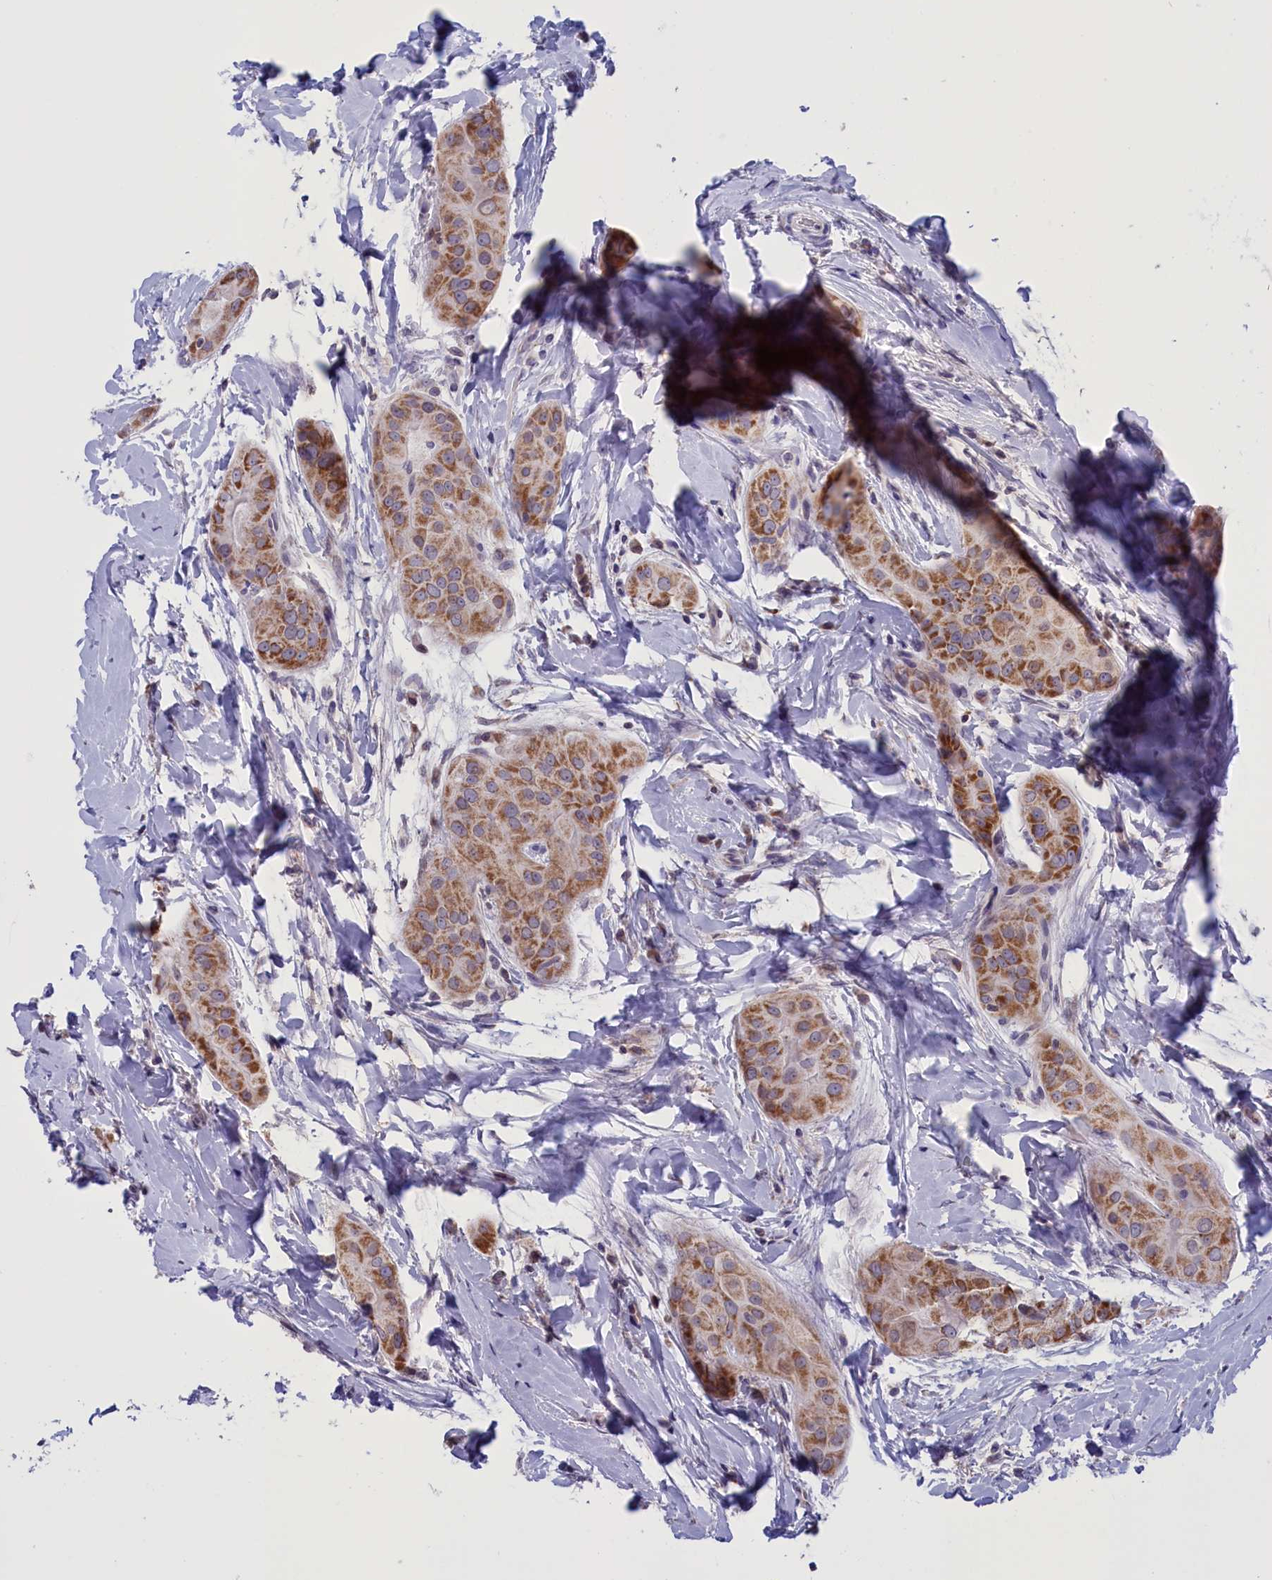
{"staining": {"intensity": "moderate", "quantity": ">75%", "location": "cytoplasmic/membranous"}, "tissue": "thyroid cancer", "cell_type": "Tumor cells", "image_type": "cancer", "snomed": [{"axis": "morphology", "description": "Papillary adenocarcinoma, NOS"}, {"axis": "topography", "description": "Thyroid gland"}], "caption": "There is medium levels of moderate cytoplasmic/membranous expression in tumor cells of thyroid cancer (papillary adenocarcinoma), as demonstrated by immunohistochemical staining (brown color).", "gene": "PARS2", "patient": {"sex": "male", "age": 33}}